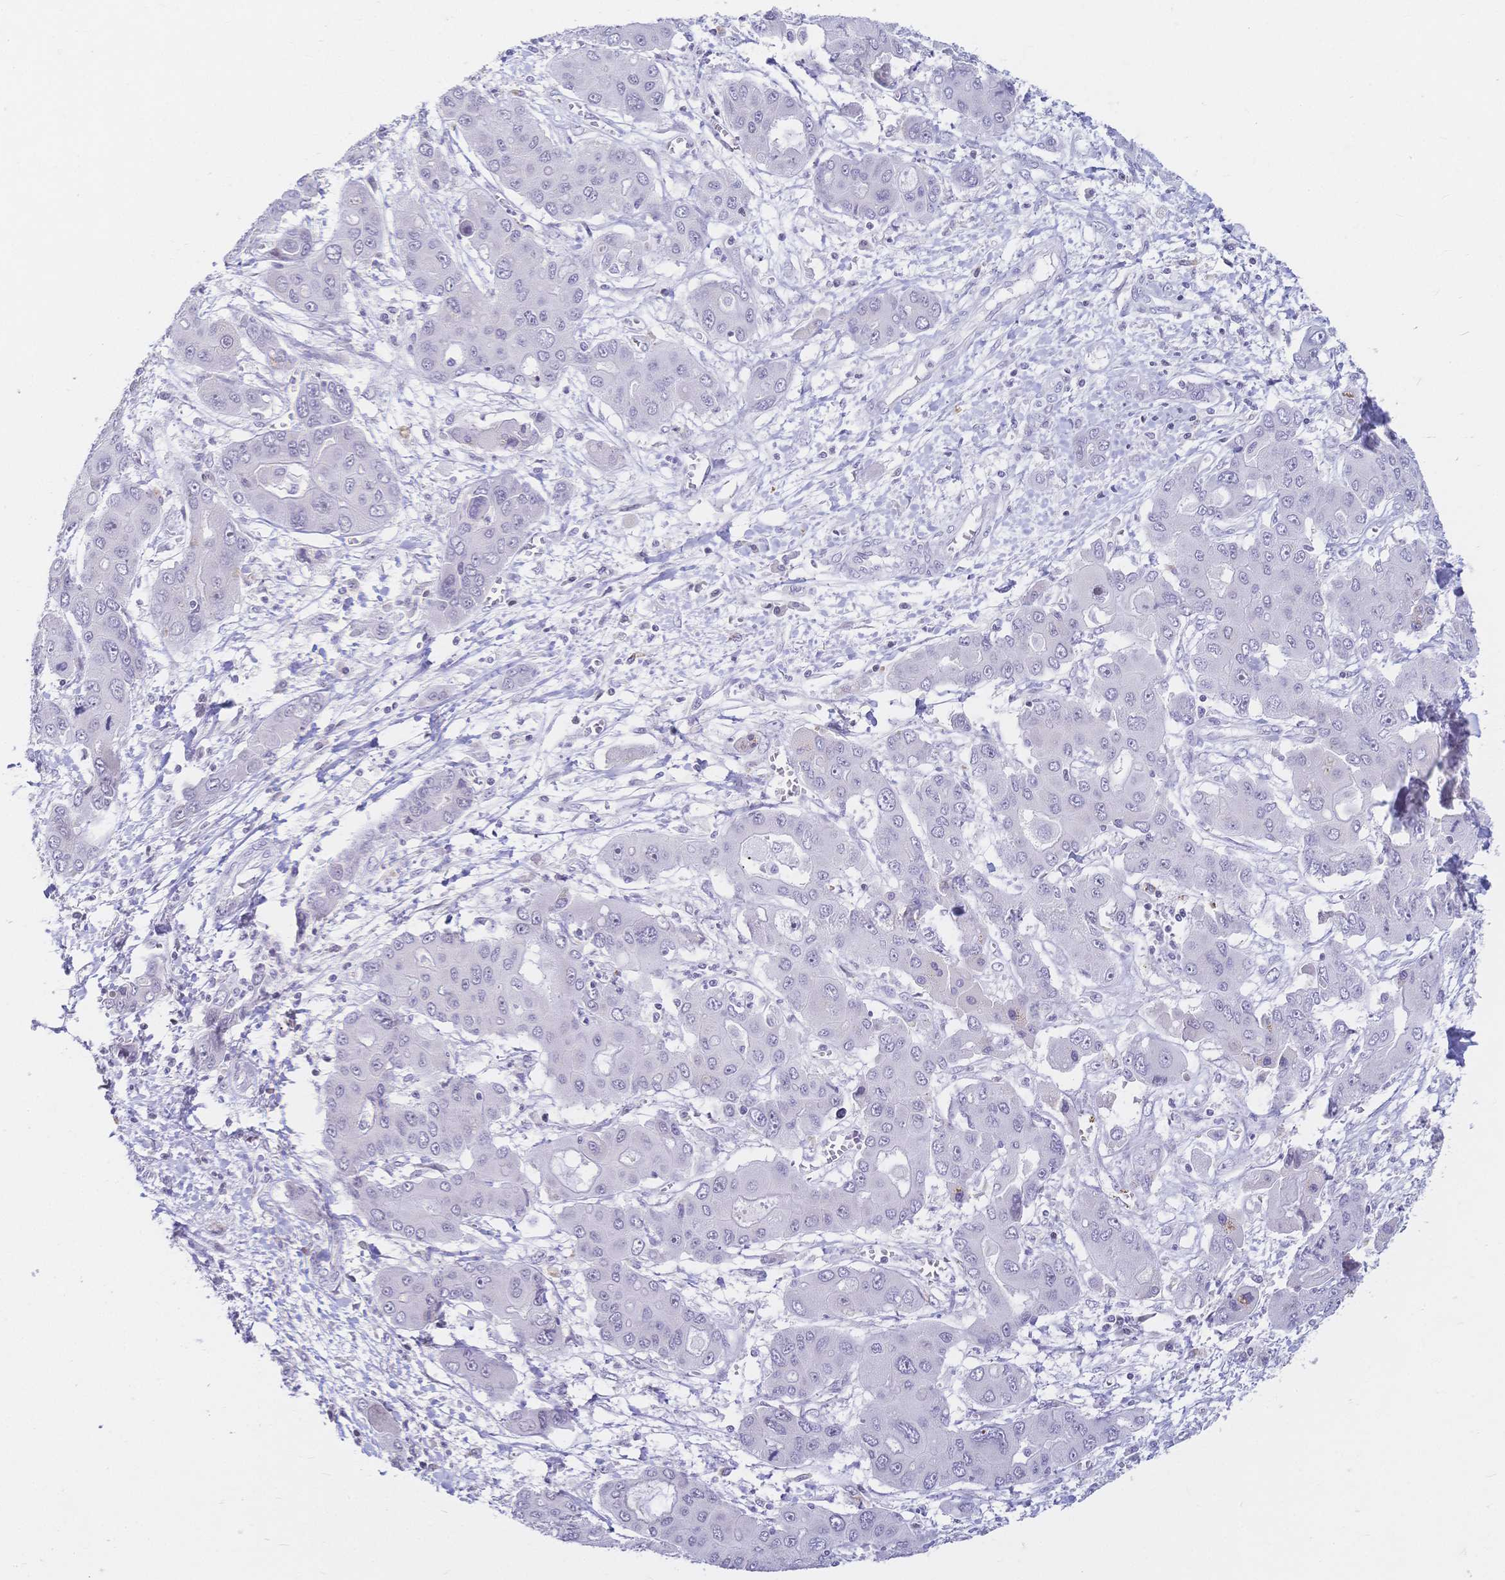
{"staining": {"intensity": "negative", "quantity": "none", "location": "none"}, "tissue": "liver cancer", "cell_type": "Tumor cells", "image_type": "cancer", "snomed": [{"axis": "morphology", "description": "Cholangiocarcinoma"}, {"axis": "topography", "description": "Liver"}], "caption": "Immunohistochemistry histopathology image of neoplastic tissue: cholangiocarcinoma (liver) stained with DAB (3,3'-diaminobenzidine) exhibits no significant protein positivity in tumor cells.", "gene": "CR2", "patient": {"sex": "male", "age": 67}}